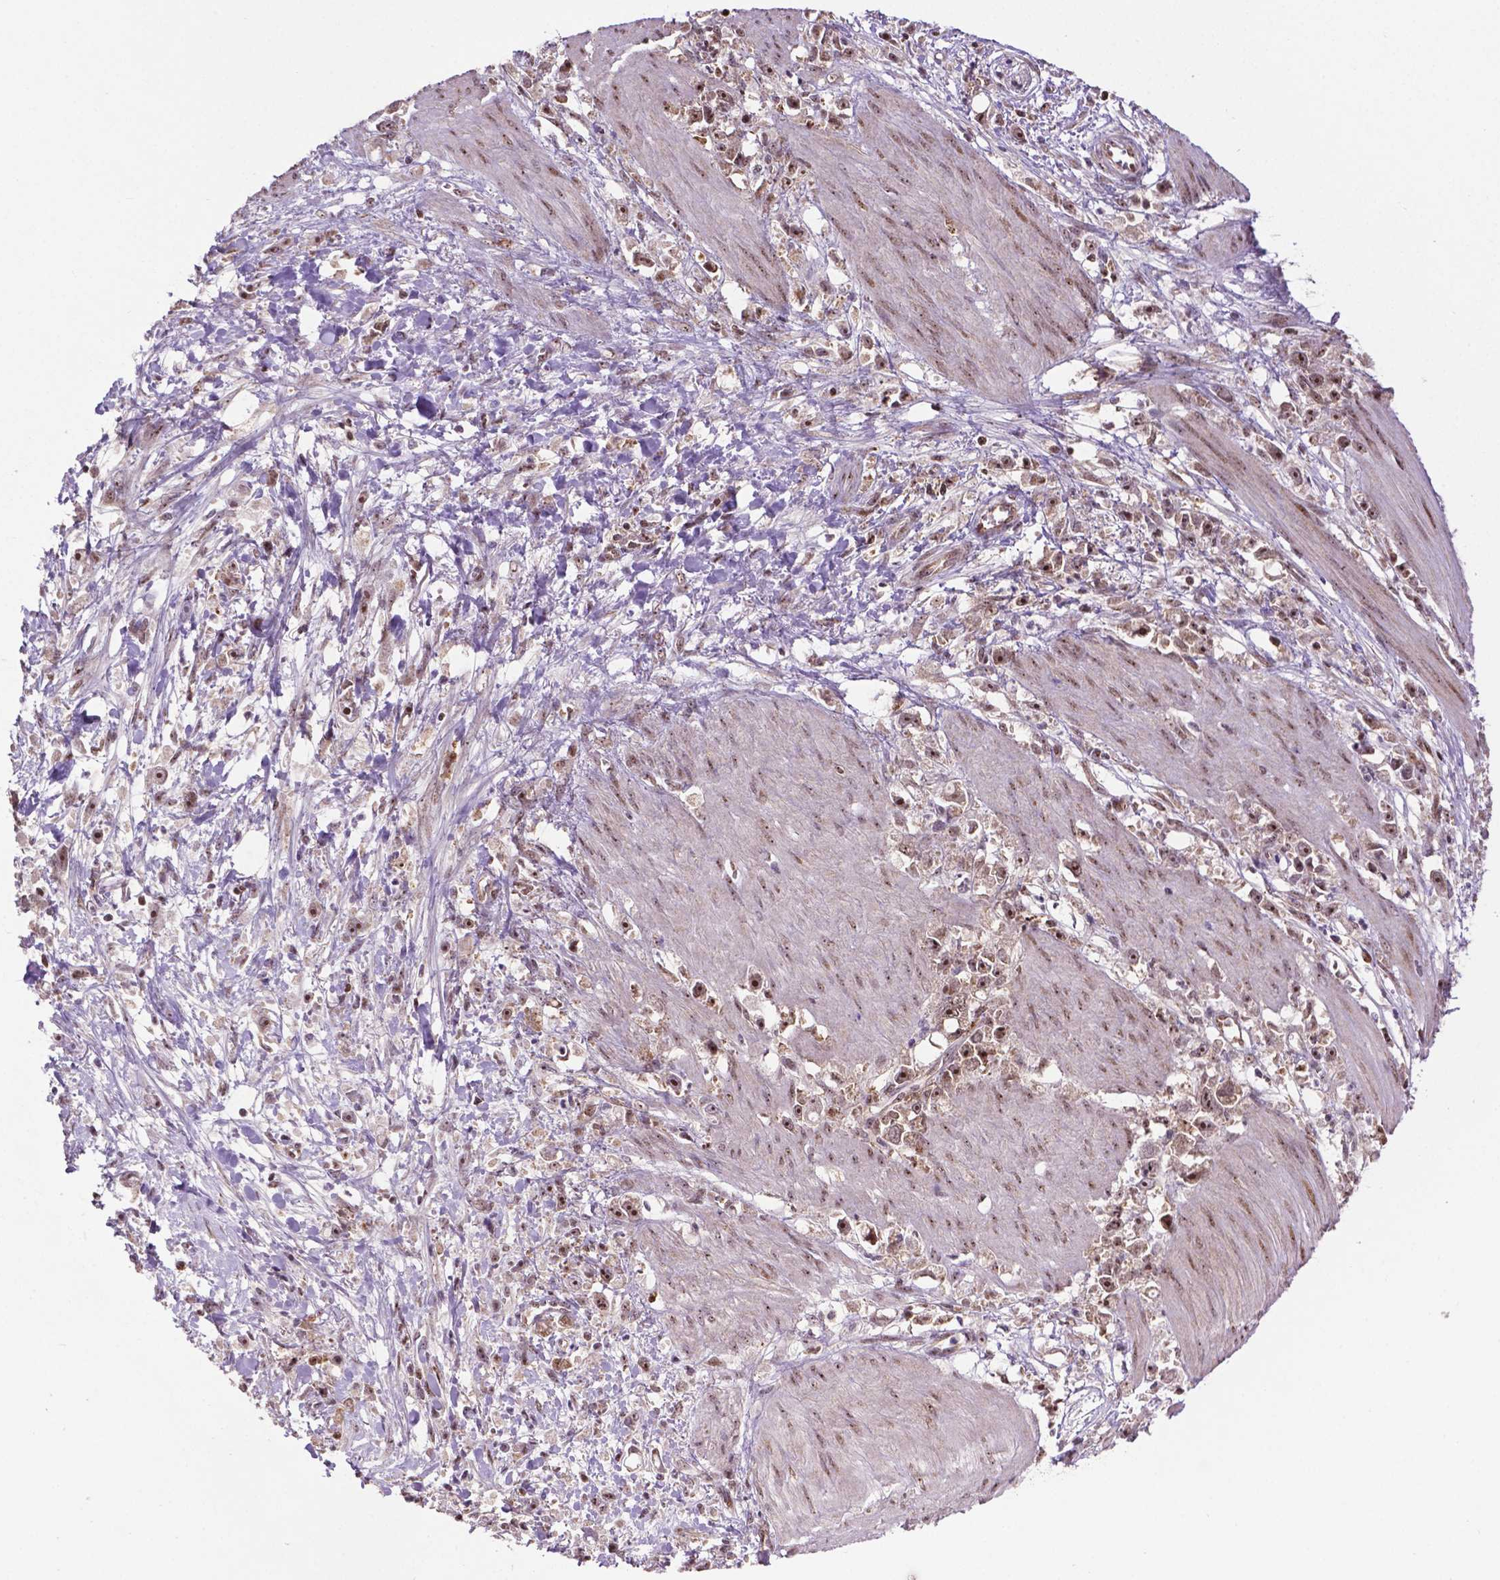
{"staining": {"intensity": "moderate", "quantity": ">75%", "location": "nuclear"}, "tissue": "stomach cancer", "cell_type": "Tumor cells", "image_type": "cancer", "snomed": [{"axis": "morphology", "description": "Adenocarcinoma, NOS"}, {"axis": "topography", "description": "Stomach"}], "caption": "Stomach adenocarcinoma stained for a protein demonstrates moderate nuclear positivity in tumor cells.", "gene": "CSNK2A1", "patient": {"sex": "female", "age": 59}}